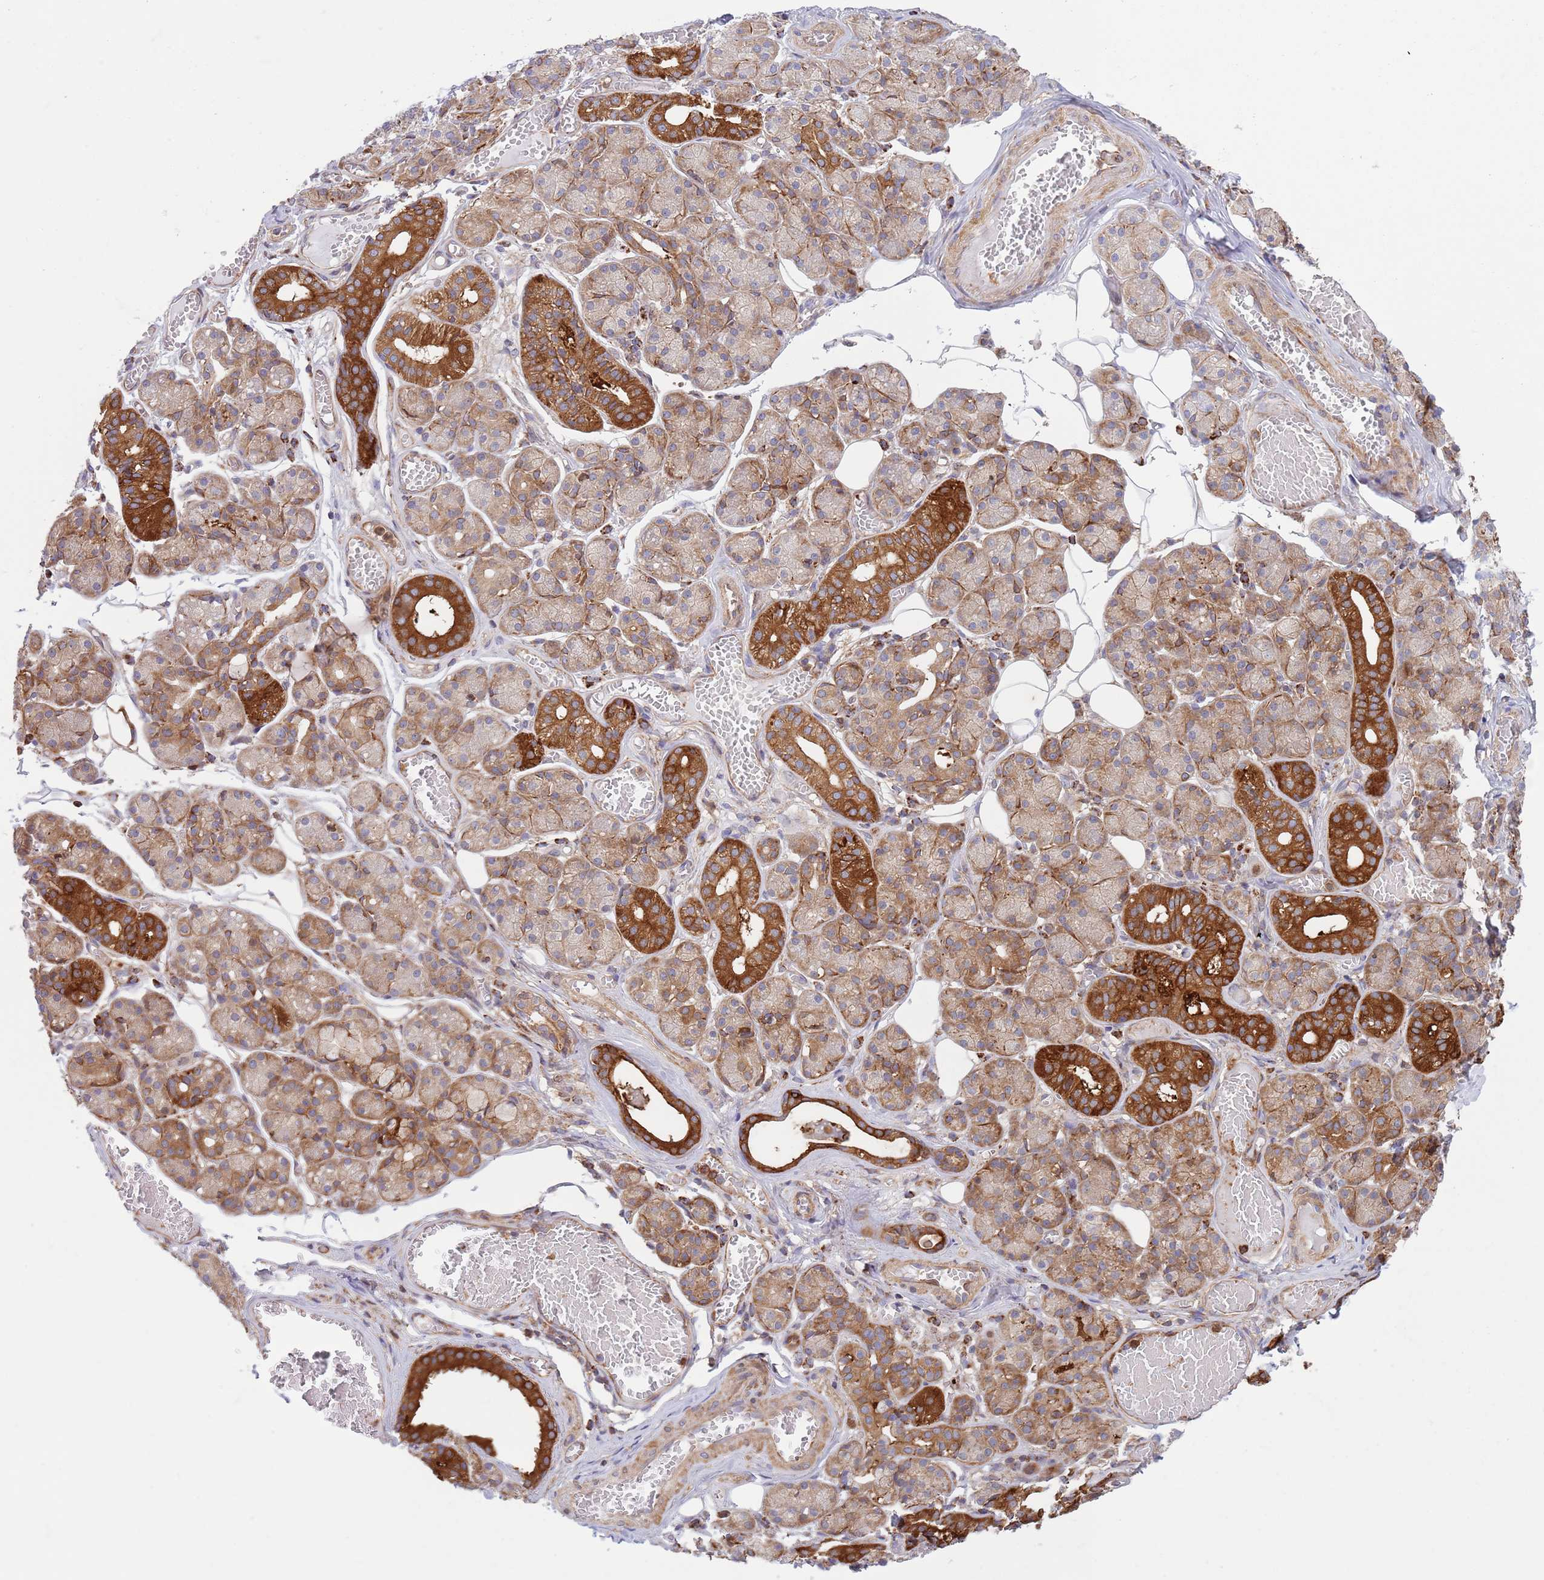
{"staining": {"intensity": "strong", "quantity": "<25%", "location": "cytoplasmic/membranous"}, "tissue": "salivary gland", "cell_type": "Glandular cells", "image_type": "normal", "snomed": [{"axis": "morphology", "description": "Normal tissue, NOS"}, {"axis": "topography", "description": "Salivary gland"}], "caption": "Immunohistochemical staining of benign human salivary gland exhibits strong cytoplasmic/membranous protein positivity in about <25% of glandular cells. (brown staining indicates protein expression, while blue staining denotes nuclei).", "gene": "ZMYM5", "patient": {"sex": "male", "age": 63}}